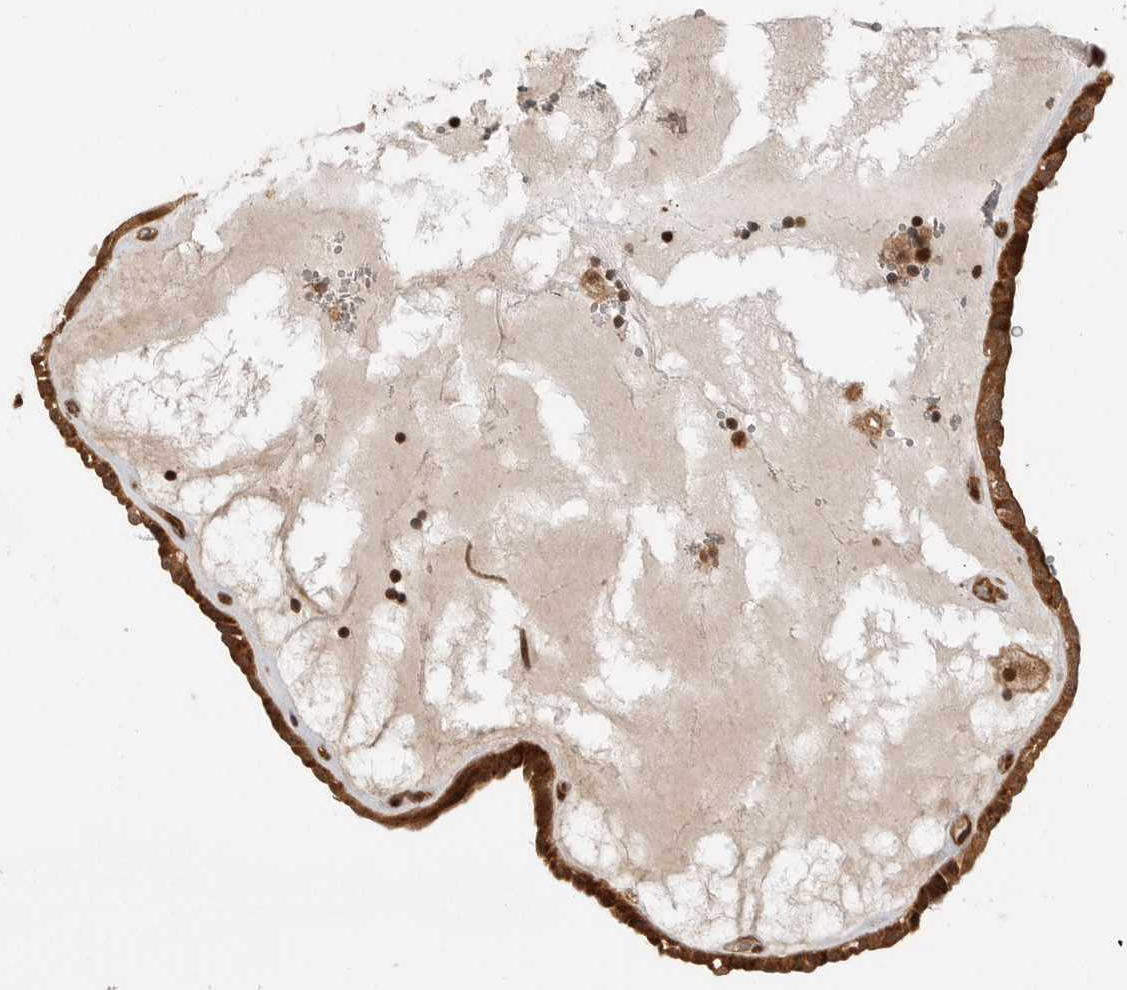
{"staining": {"intensity": "strong", "quantity": ">75%", "location": "cytoplasmic/membranous"}, "tissue": "thyroid cancer", "cell_type": "Tumor cells", "image_type": "cancer", "snomed": [{"axis": "morphology", "description": "Papillary adenocarcinoma, NOS"}, {"axis": "topography", "description": "Thyroid gland"}], "caption": "A high-resolution photomicrograph shows IHC staining of thyroid papillary adenocarcinoma, which reveals strong cytoplasmic/membranous positivity in about >75% of tumor cells.", "gene": "ADPRS", "patient": {"sex": "male", "age": 77}}